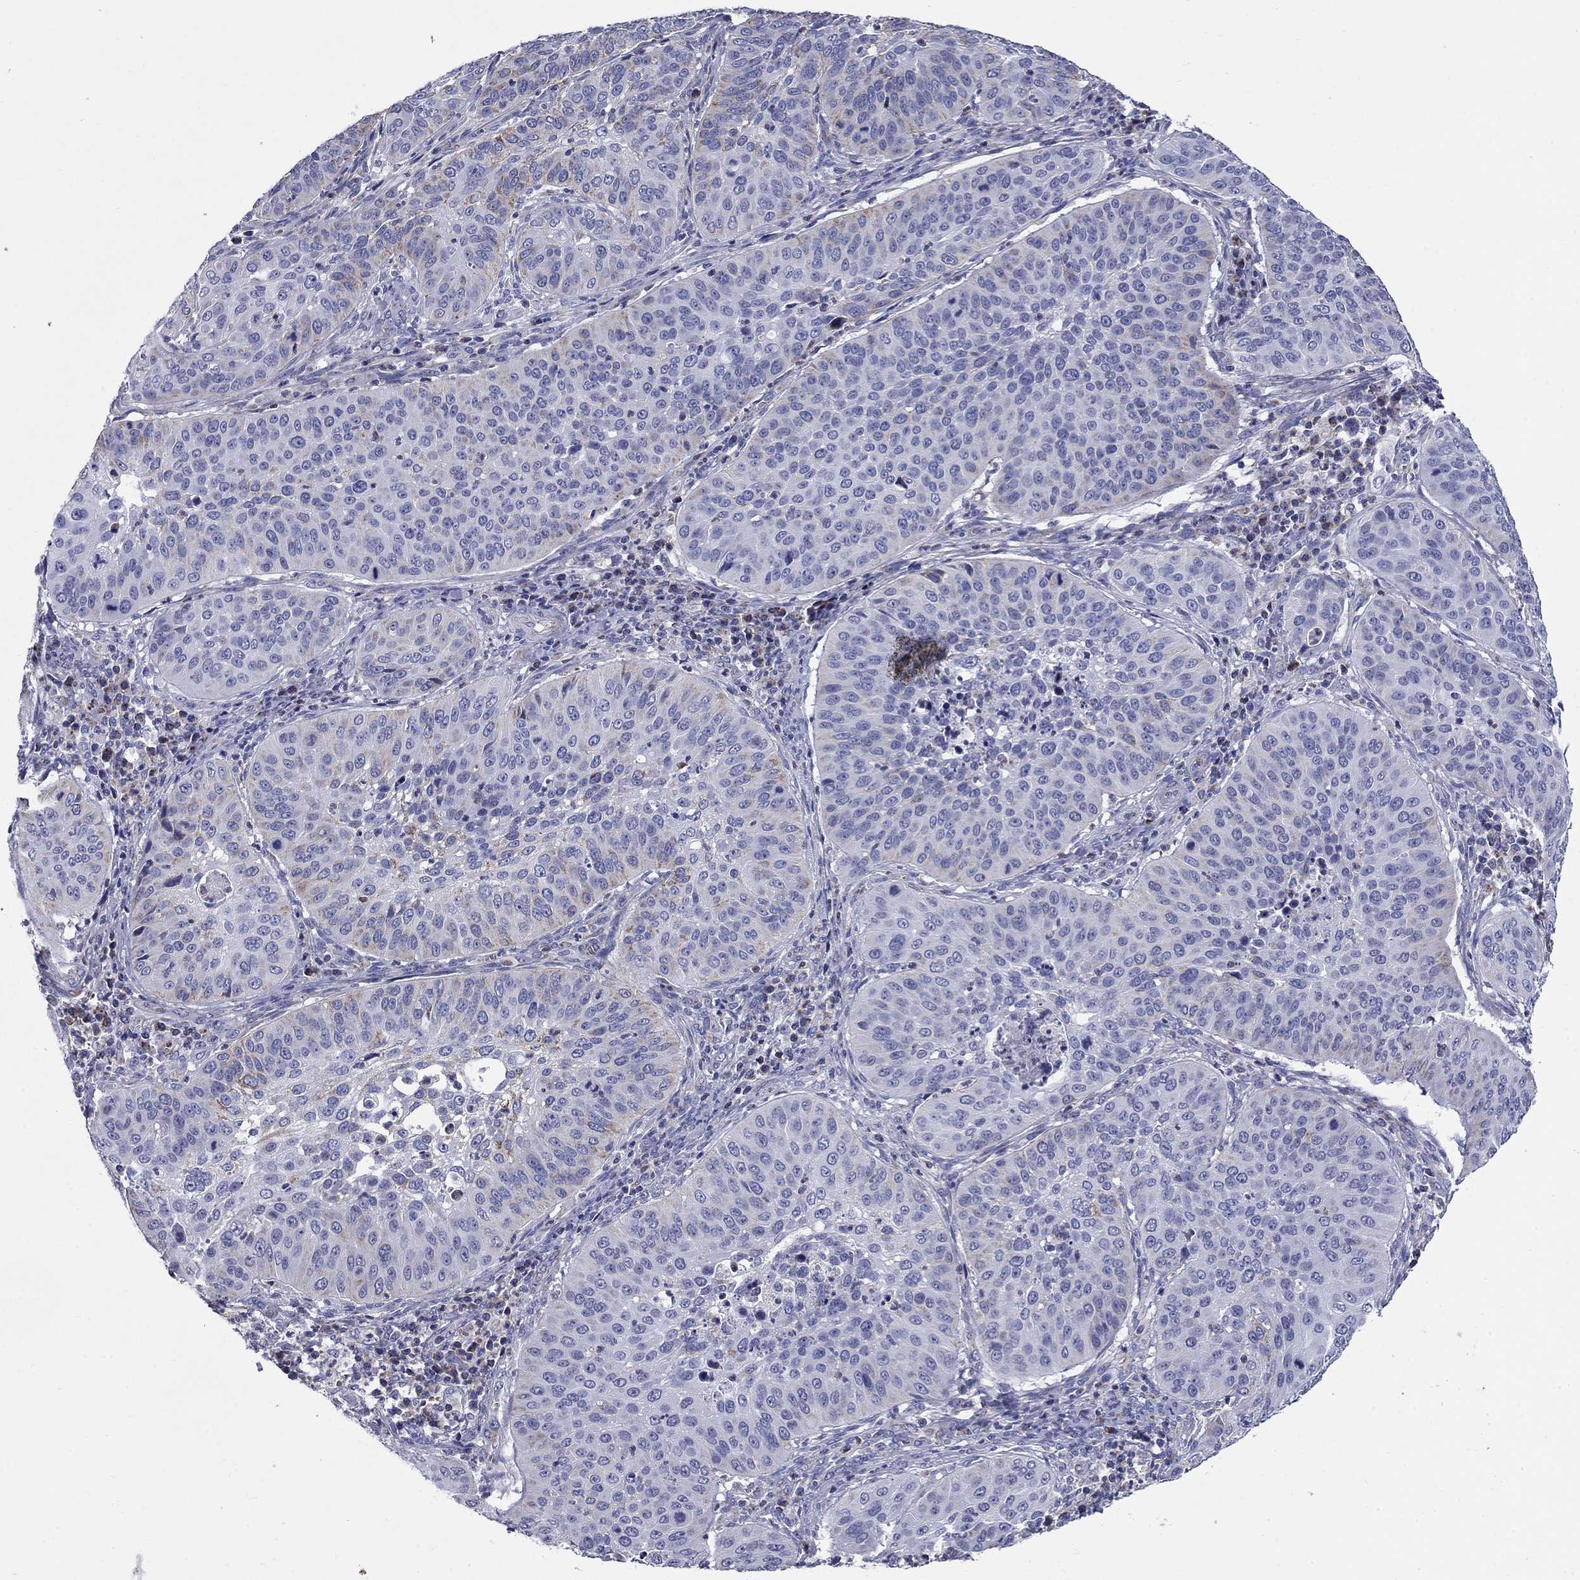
{"staining": {"intensity": "weak", "quantity": "<25%", "location": "cytoplasmic/membranous"}, "tissue": "cervical cancer", "cell_type": "Tumor cells", "image_type": "cancer", "snomed": [{"axis": "morphology", "description": "Normal tissue, NOS"}, {"axis": "morphology", "description": "Squamous cell carcinoma, NOS"}, {"axis": "topography", "description": "Cervix"}], "caption": "Immunohistochemistry histopathology image of neoplastic tissue: human cervical squamous cell carcinoma stained with DAB (3,3'-diaminobenzidine) exhibits no significant protein positivity in tumor cells. (Stains: DAB (3,3'-diaminobenzidine) immunohistochemistry (IHC) with hematoxylin counter stain, Microscopy: brightfield microscopy at high magnification).", "gene": "NDUFA4L2", "patient": {"sex": "female", "age": 39}}